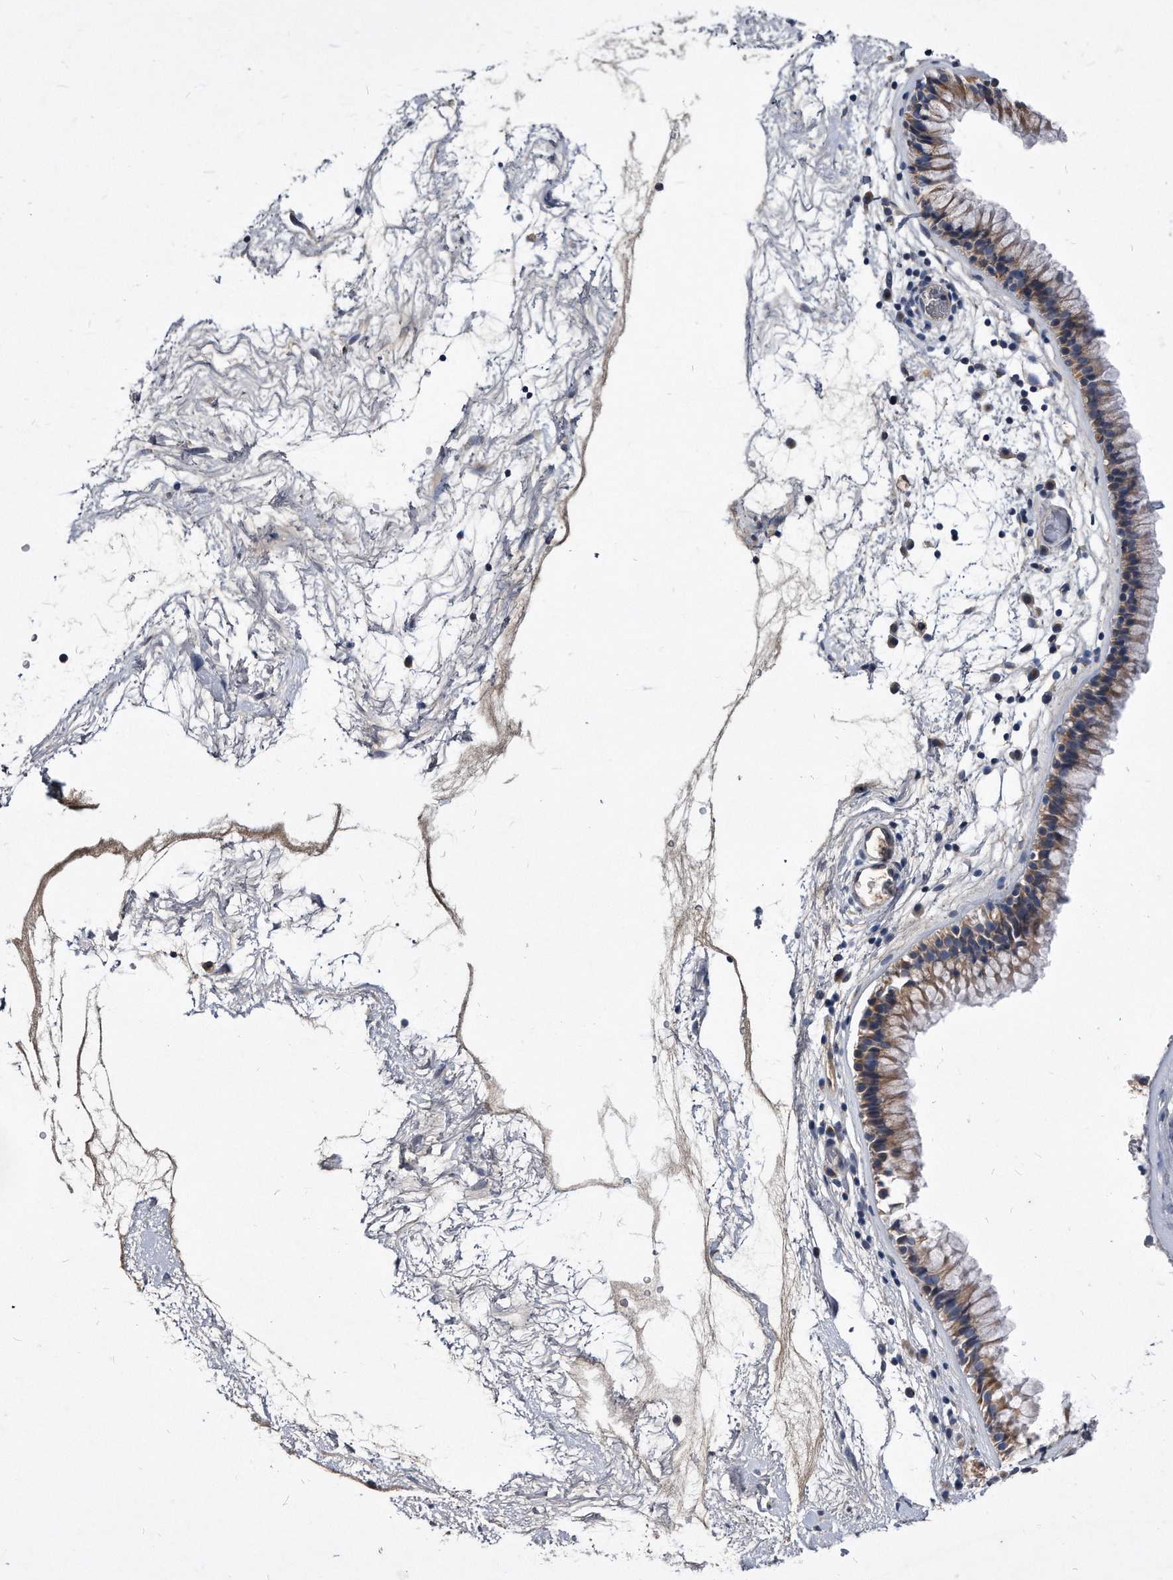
{"staining": {"intensity": "moderate", "quantity": "25%-75%", "location": "cytoplasmic/membranous"}, "tissue": "nasopharynx", "cell_type": "Respiratory epithelial cells", "image_type": "normal", "snomed": [{"axis": "morphology", "description": "Normal tissue, NOS"}, {"axis": "morphology", "description": "Inflammation, NOS"}, {"axis": "topography", "description": "Nasopharynx"}], "caption": "Nasopharynx stained for a protein (brown) demonstrates moderate cytoplasmic/membranous positive positivity in approximately 25%-75% of respiratory epithelial cells.", "gene": "MGAT4A", "patient": {"sex": "male", "age": 48}}